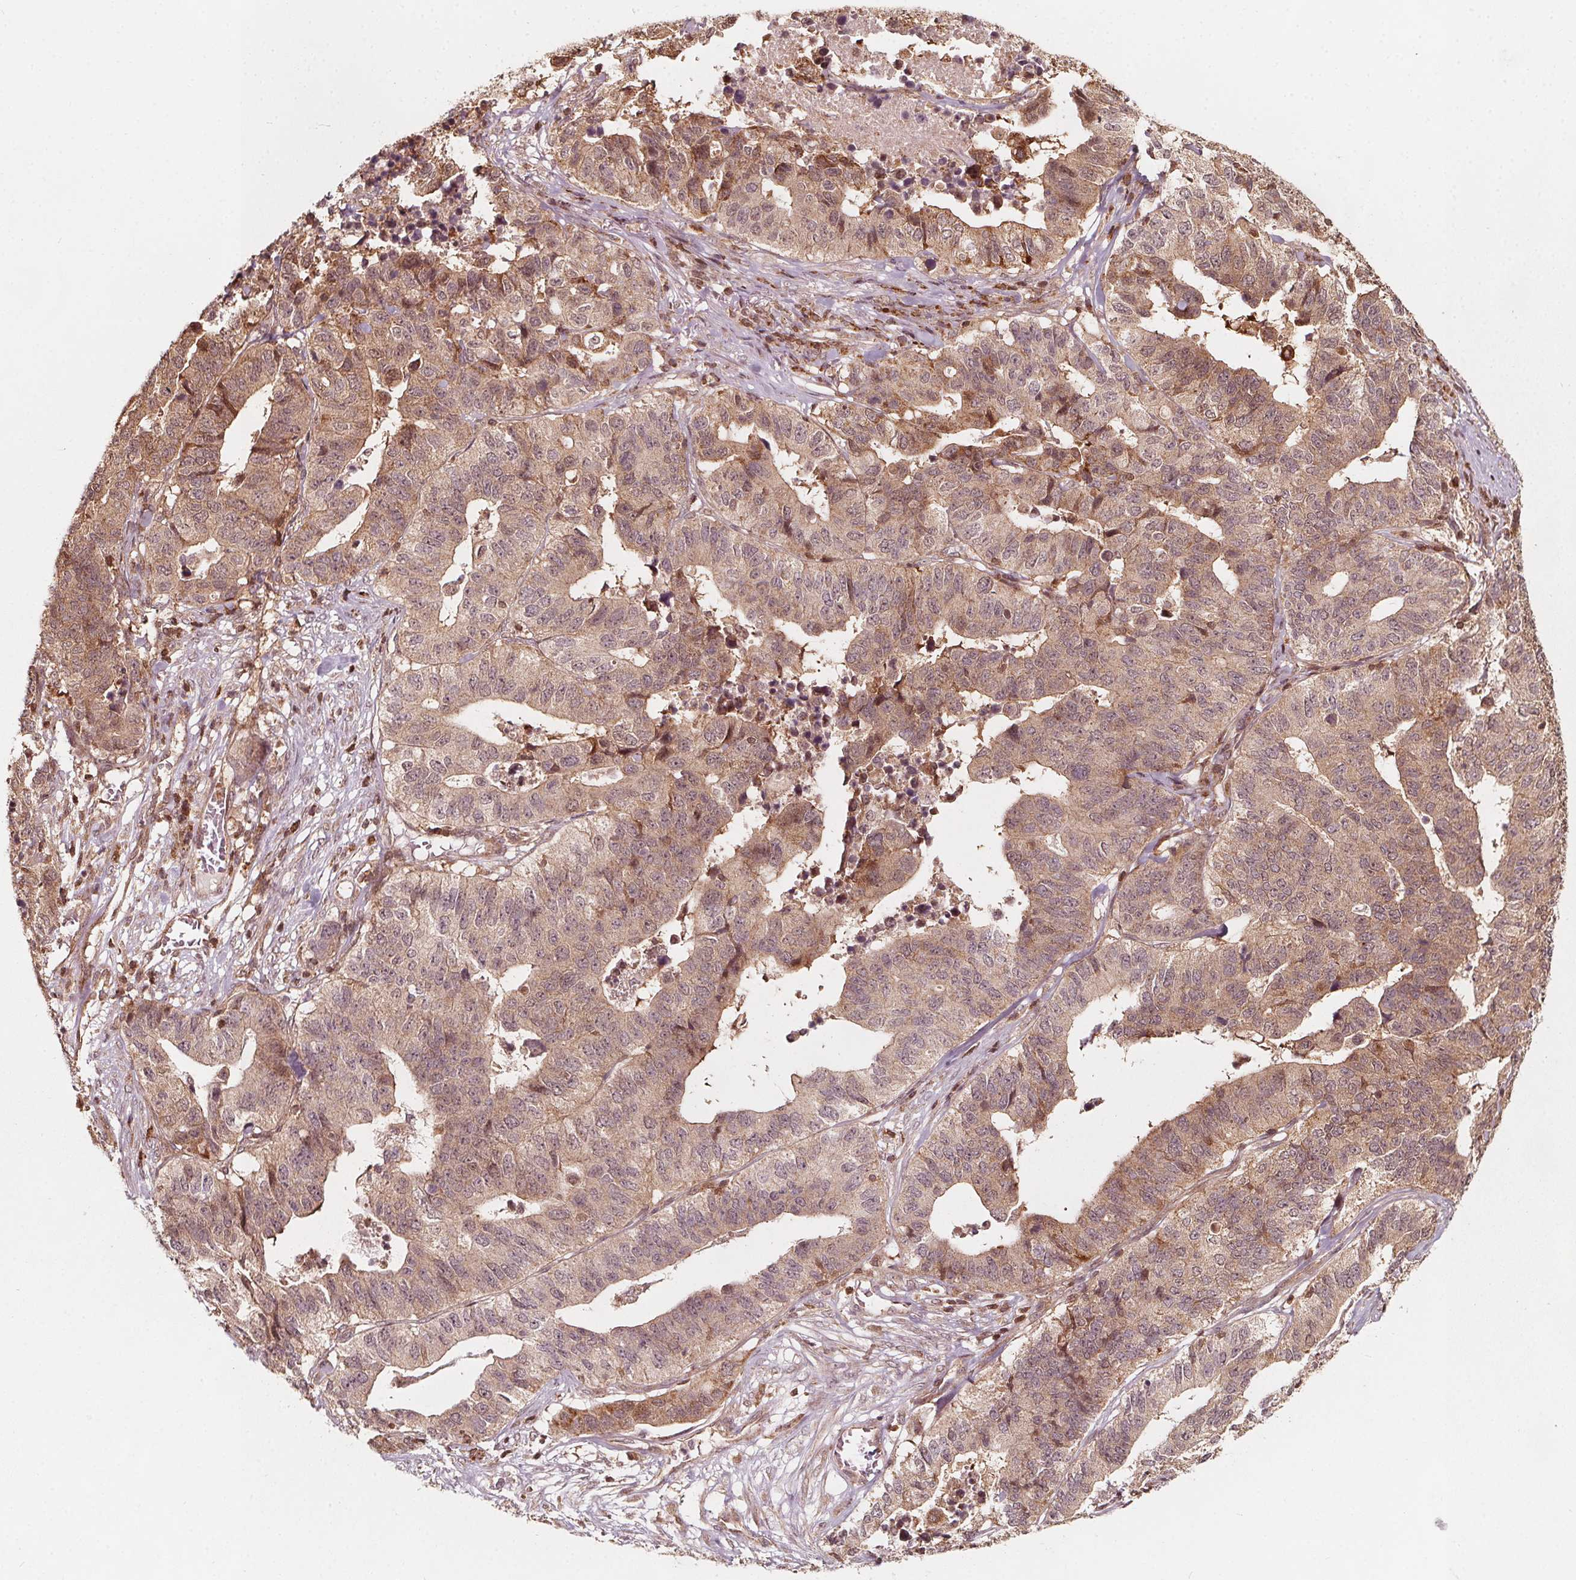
{"staining": {"intensity": "moderate", "quantity": "25%-75%", "location": "cytoplasmic/membranous"}, "tissue": "stomach cancer", "cell_type": "Tumor cells", "image_type": "cancer", "snomed": [{"axis": "morphology", "description": "Adenocarcinoma, NOS"}, {"axis": "topography", "description": "Stomach, upper"}], "caption": "DAB (3,3'-diaminobenzidine) immunohistochemical staining of human stomach cancer demonstrates moderate cytoplasmic/membranous protein positivity in approximately 25%-75% of tumor cells.", "gene": "AIP", "patient": {"sex": "female", "age": 67}}